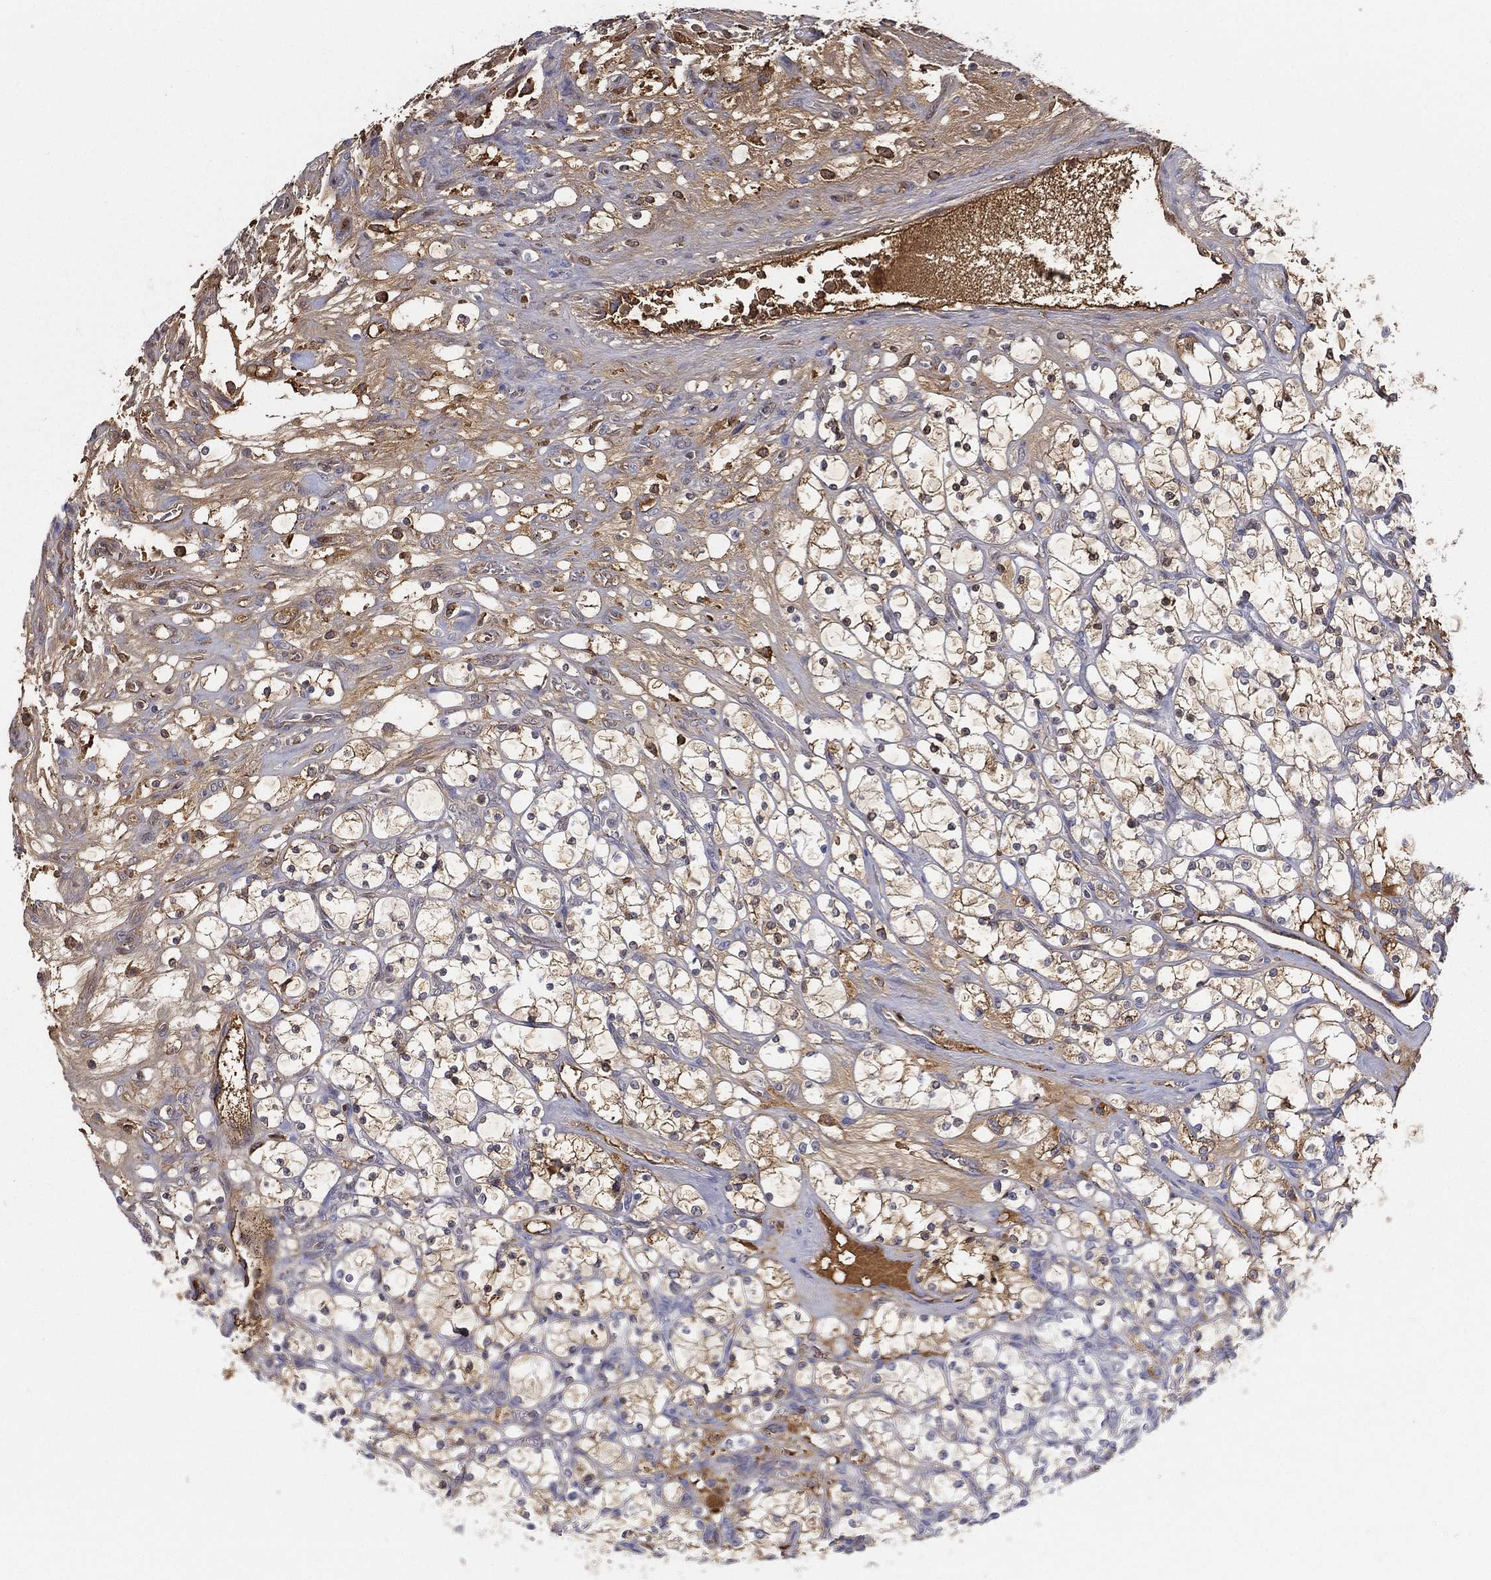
{"staining": {"intensity": "moderate", "quantity": "25%-75%", "location": "cytoplasmic/membranous"}, "tissue": "renal cancer", "cell_type": "Tumor cells", "image_type": "cancer", "snomed": [{"axis": "morphology", "description": "Adenocarcinoma, NOS"}, {"axis": "topography", "description": "Kidney"}], "caption": "Immunohistochemistry histopathology image of neoplastic tissue: adenocarcinoma (renal) stained using IHC displays medium levels of moderate protein expression localized specifically in the cytoplasmic/membranous of tumor cells, appearing as a cytoplasmic/membranous brown color.", "gene": "IFNB1", "patient": {"sex": "female", "age": 69}}